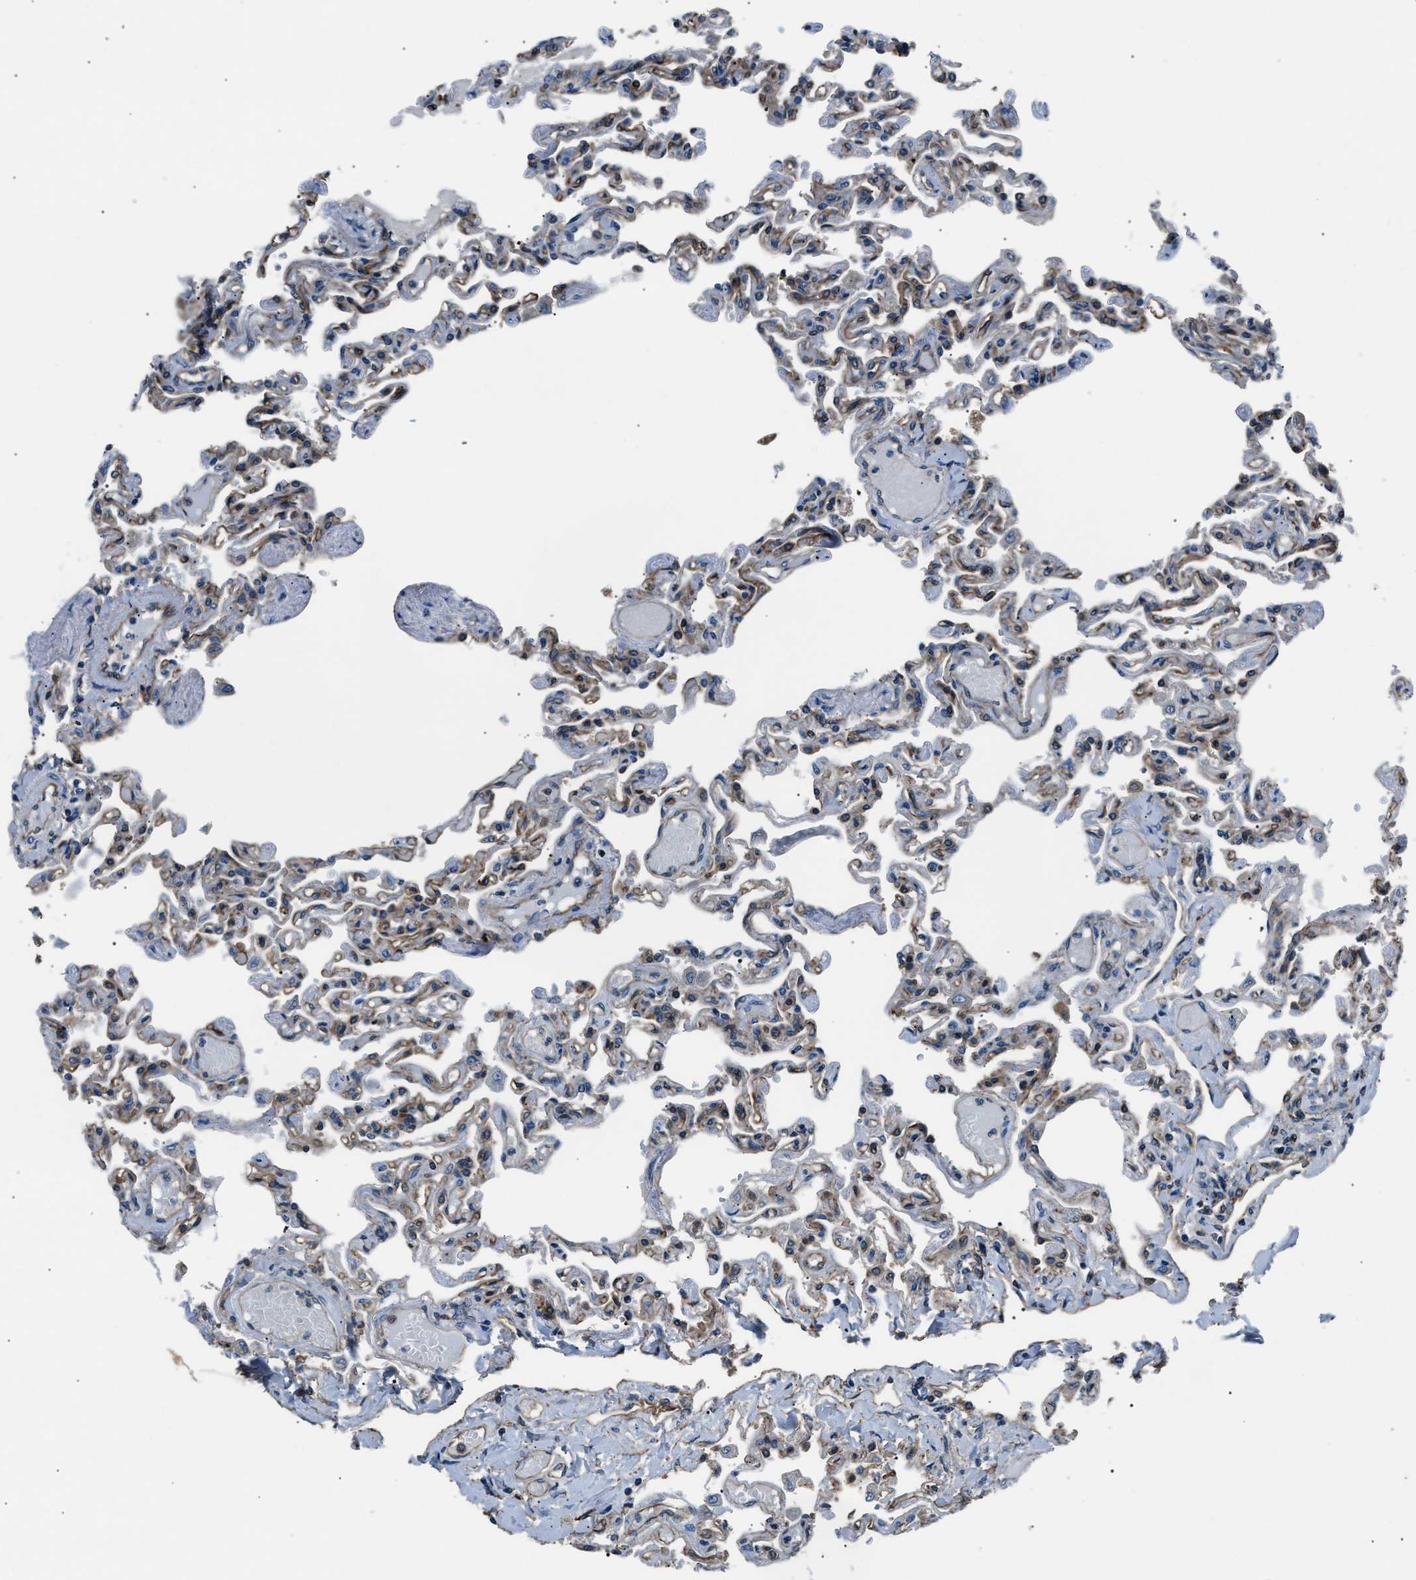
{"staining": {"intensity": "moderate", "quantity": "25%-75%", "location": "cytoplasmic/membranous"}, "tissue": "lung", "cell_type": "Alveolar cells", "image_type": "normal", "snomed": [{"axis": "morphology", "description": "Normal tissue, NOS"}, {"axis": "topography", "description": "Lung"}], "caption": "Immunohistochemical staining of unremarkable human lung displays moderate cytoplasmic/membranous protein expression in about 25%-75% of alveolar cells.", "gene": "ENSG00000281039", "patient": {"sex": "male", "age": 21}}